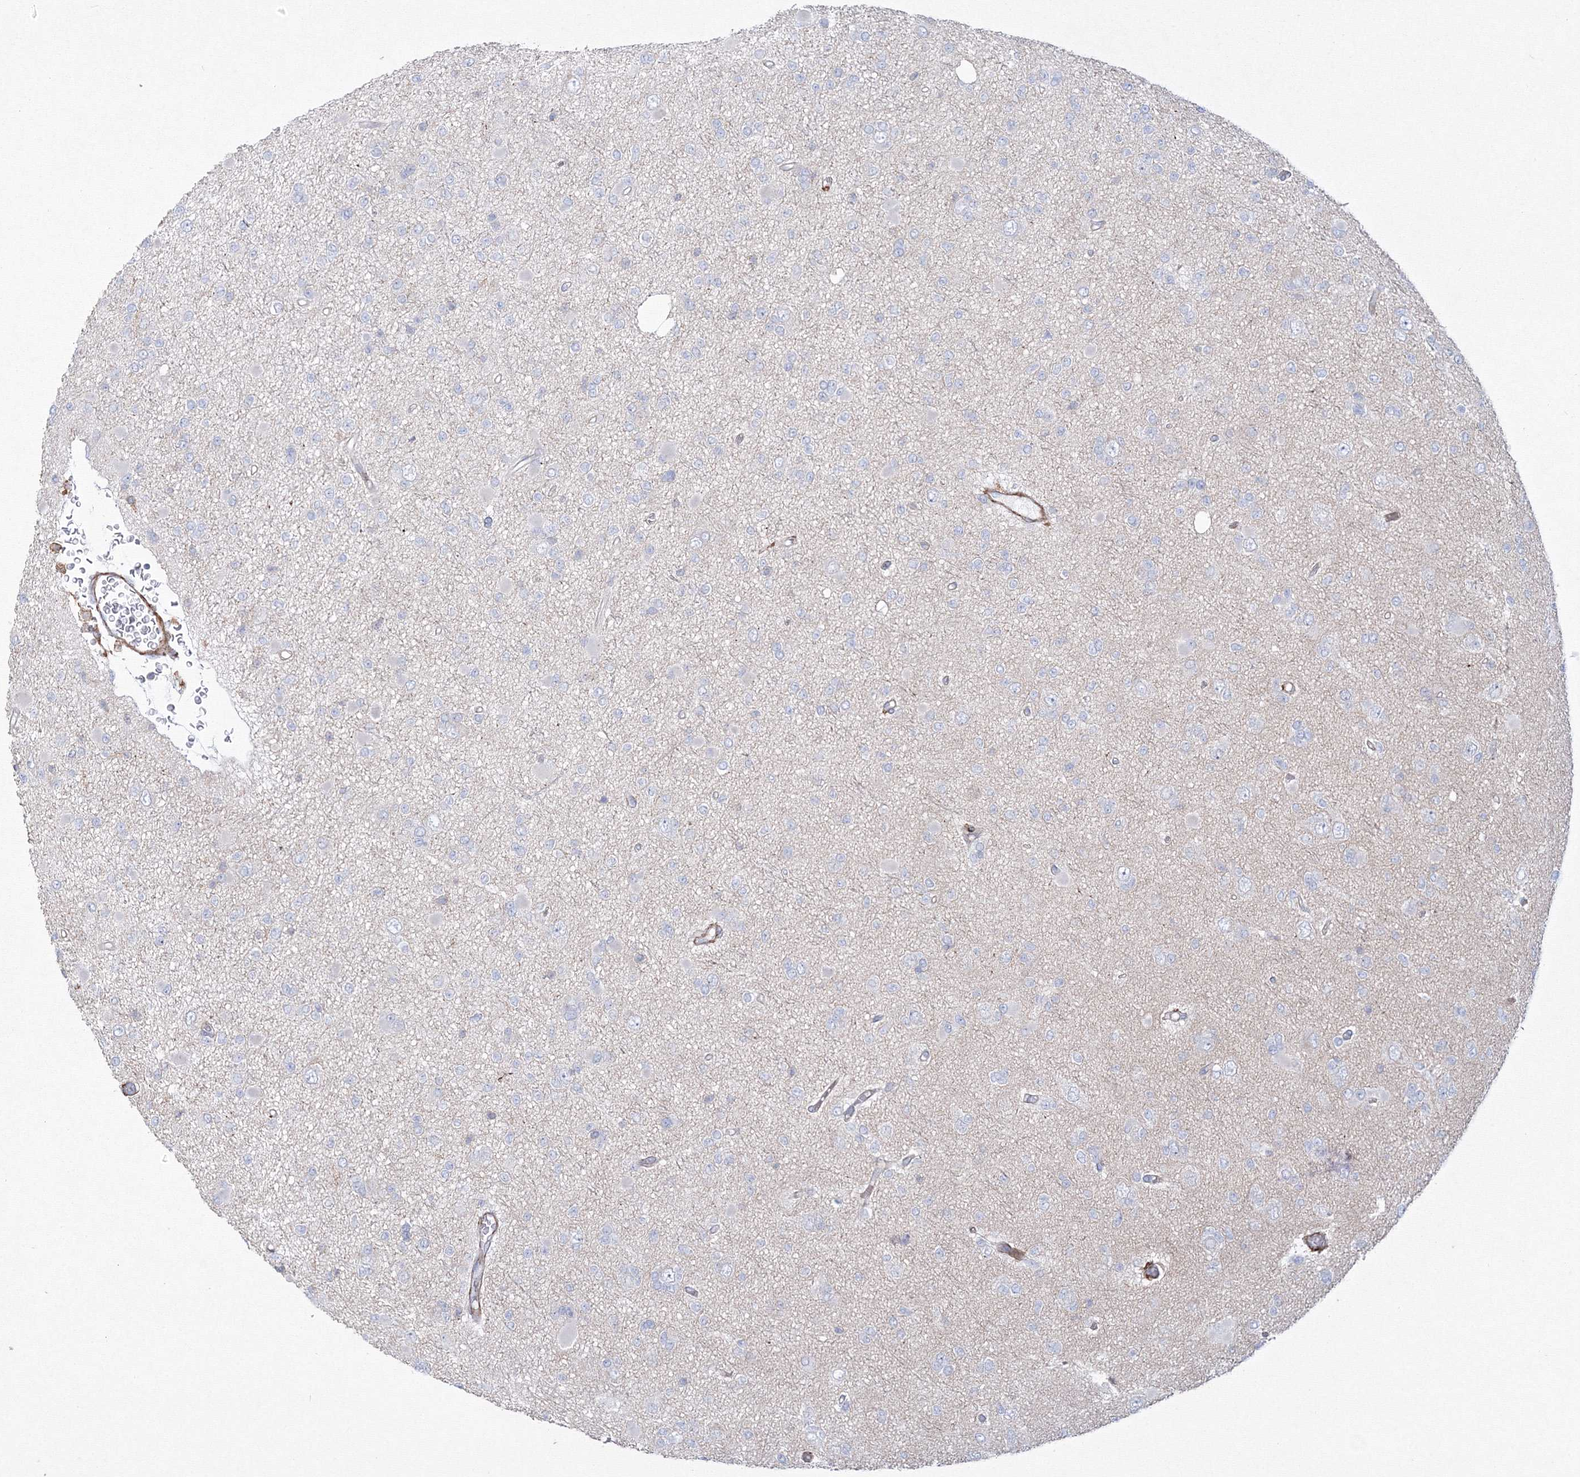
{"staining": {"intensity": "negative", "quantity": "none", "location": "none"}, "tissue": "glioma", "cell_type": "Tumor cells", "image_type": "cancer", "snomed": [{"axis": "morphology", "description": "Glioma, malignant, Low grade"}, {"axis": "topography", "description": "Brain"}], "caption": "Immunohistochemistry (IHC) image of neoplastic tissue: human glioma stained with DAB (3,3'-diaminobenzidine) demonstrates no significant protein positivity in tumor cells.", "gene": "GPR82", "patient": {"sex": "female", "age": 22}}